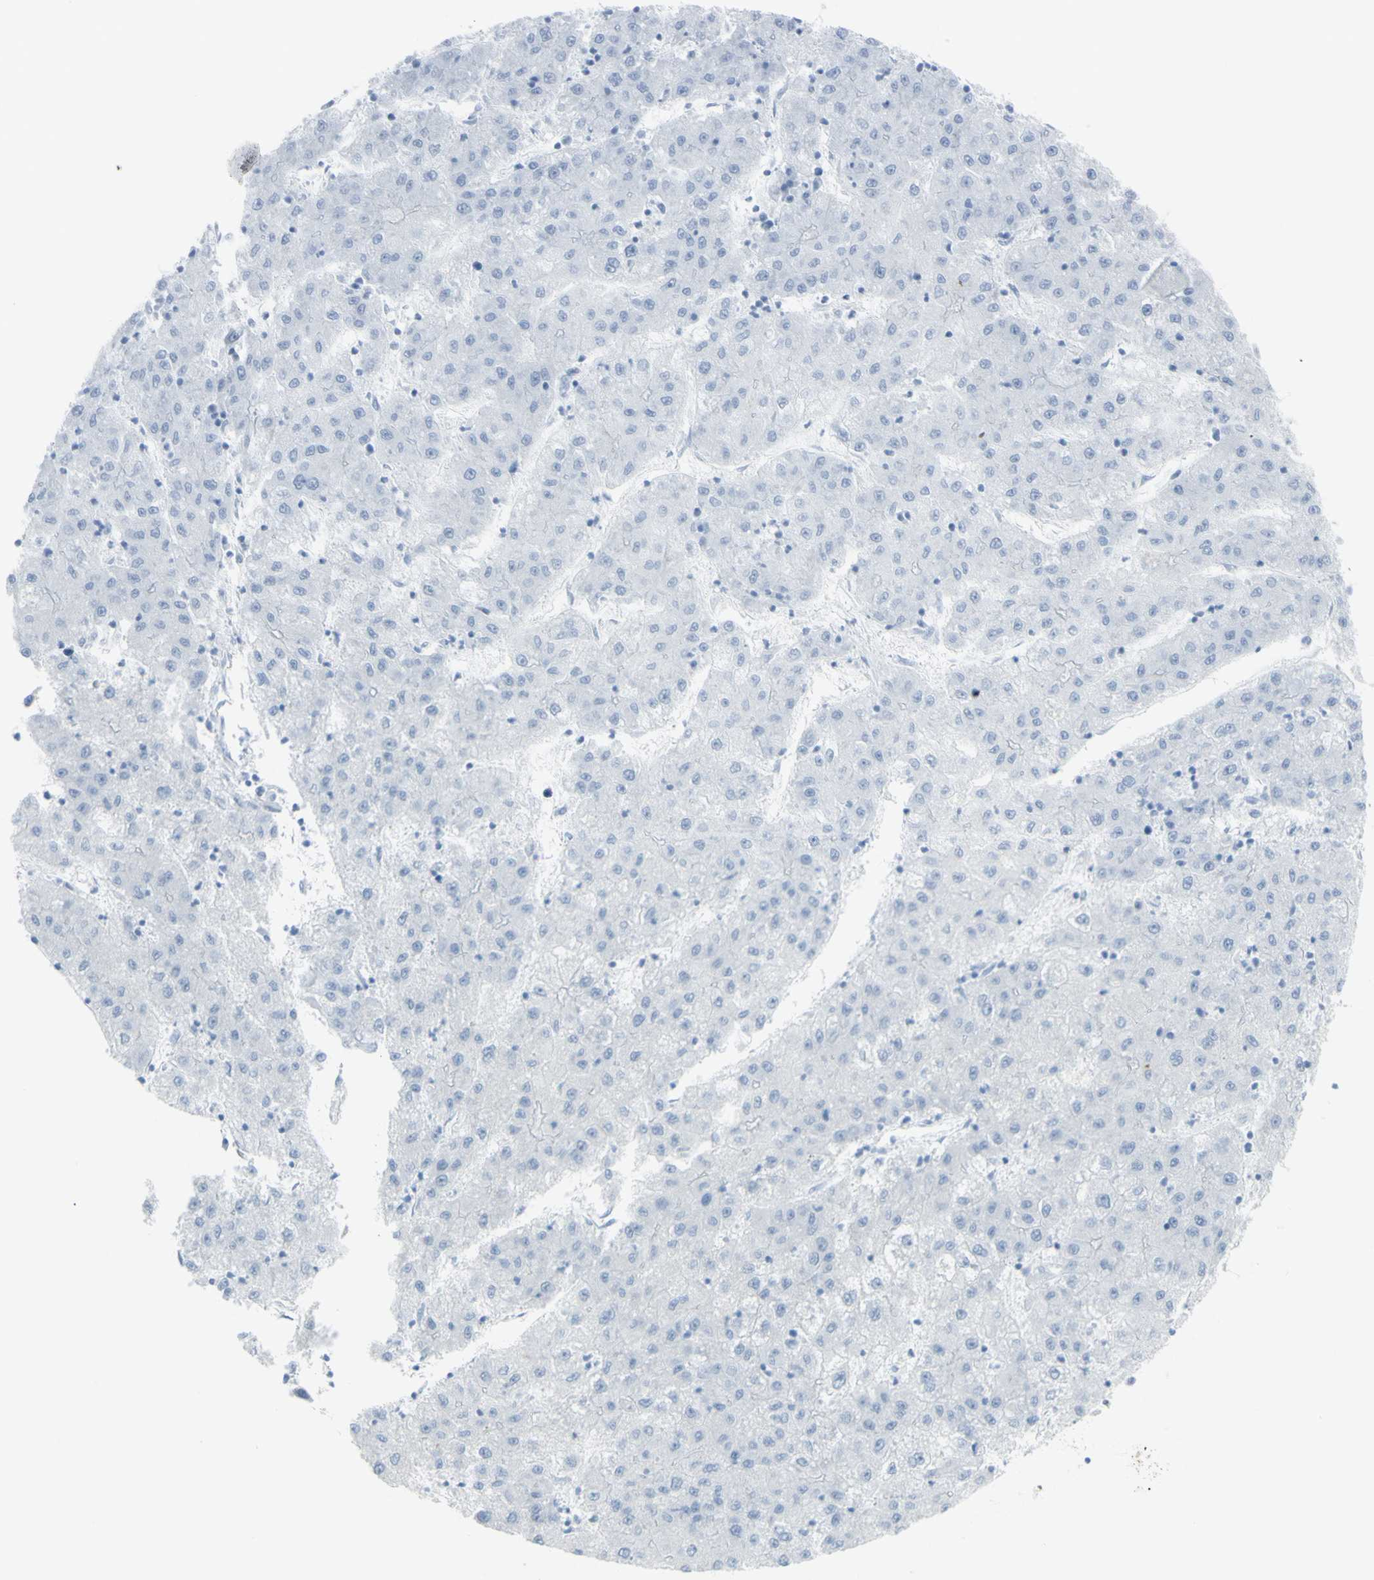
{"staining": {"intensity": "negative", "quantity": "none", "location": "none"}, "tissue": "liver cancer", "cell_type": "Tumor cells", "image_type": "cancer", "snomed": [{"axis": "morphology", "description": "Carcinoma, Hepatocellular, NOS"}, {"axis": "topography", "description": "Liver"}], "caption": "DAB immunohistochemical staining of hepatocellular carcinoma (liver) demonstrates no significant expression in tumor cells.", "gene": "ENSG00000198211", "patient": {"sex": "male", "age": 72}}